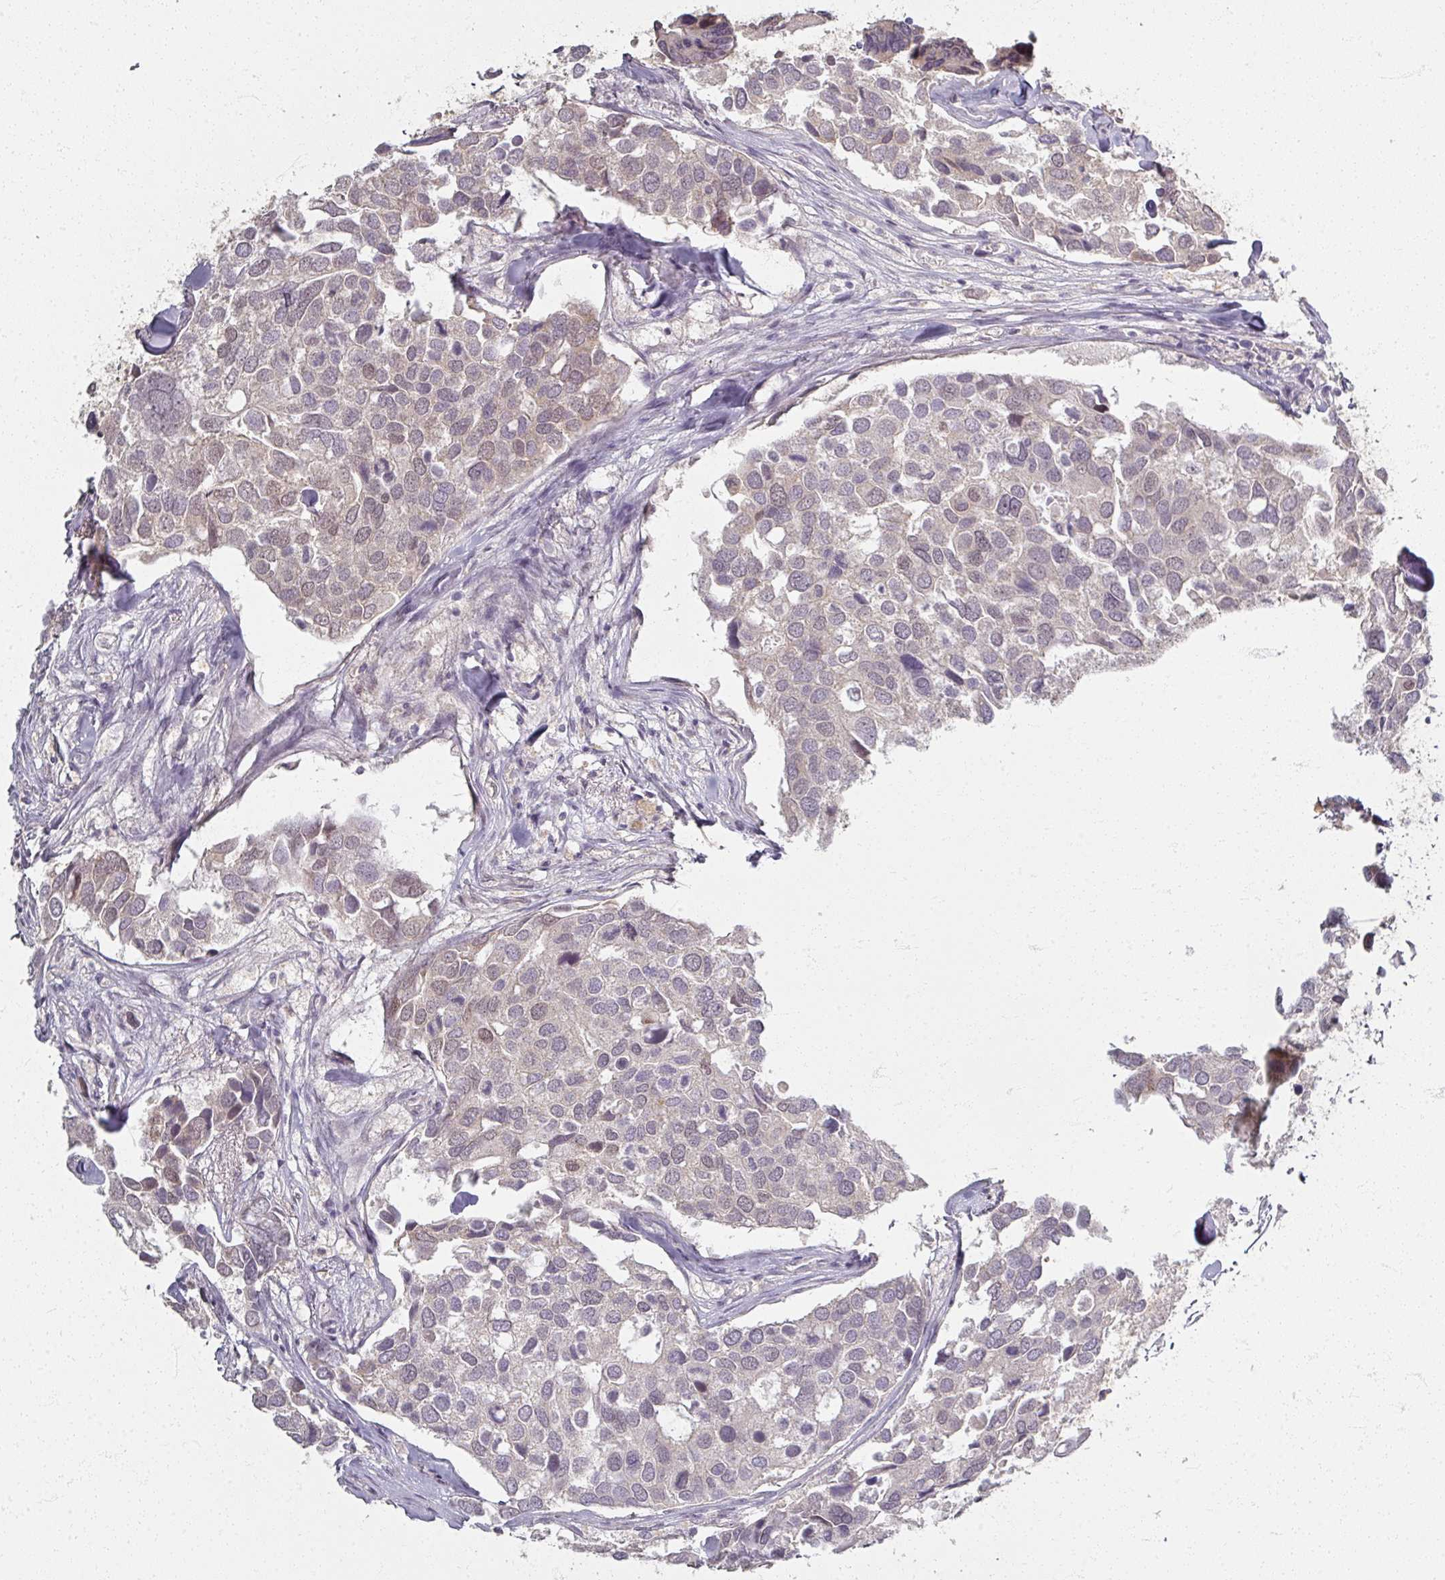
{"staining": {"intensity": "weak", "quantity": "<25%", "location": "nuclear"}, "tissue": "breast cancer", "cell_type": "Tumor cells", "image_type": "cancer", "snomed": [{"axis": "morphology", "description": "Duct carcinoma"}, {"axis": "topography", "description": "Breast"}], "caption": "Immunohistochemistry histopathology image of human breast infiltrating ductal carcinoma stained for a protein (brown), which demonstrates no staining in tumor cells.", "gene": "SOX11", "patient": {"sex": "female", "age": 83}}